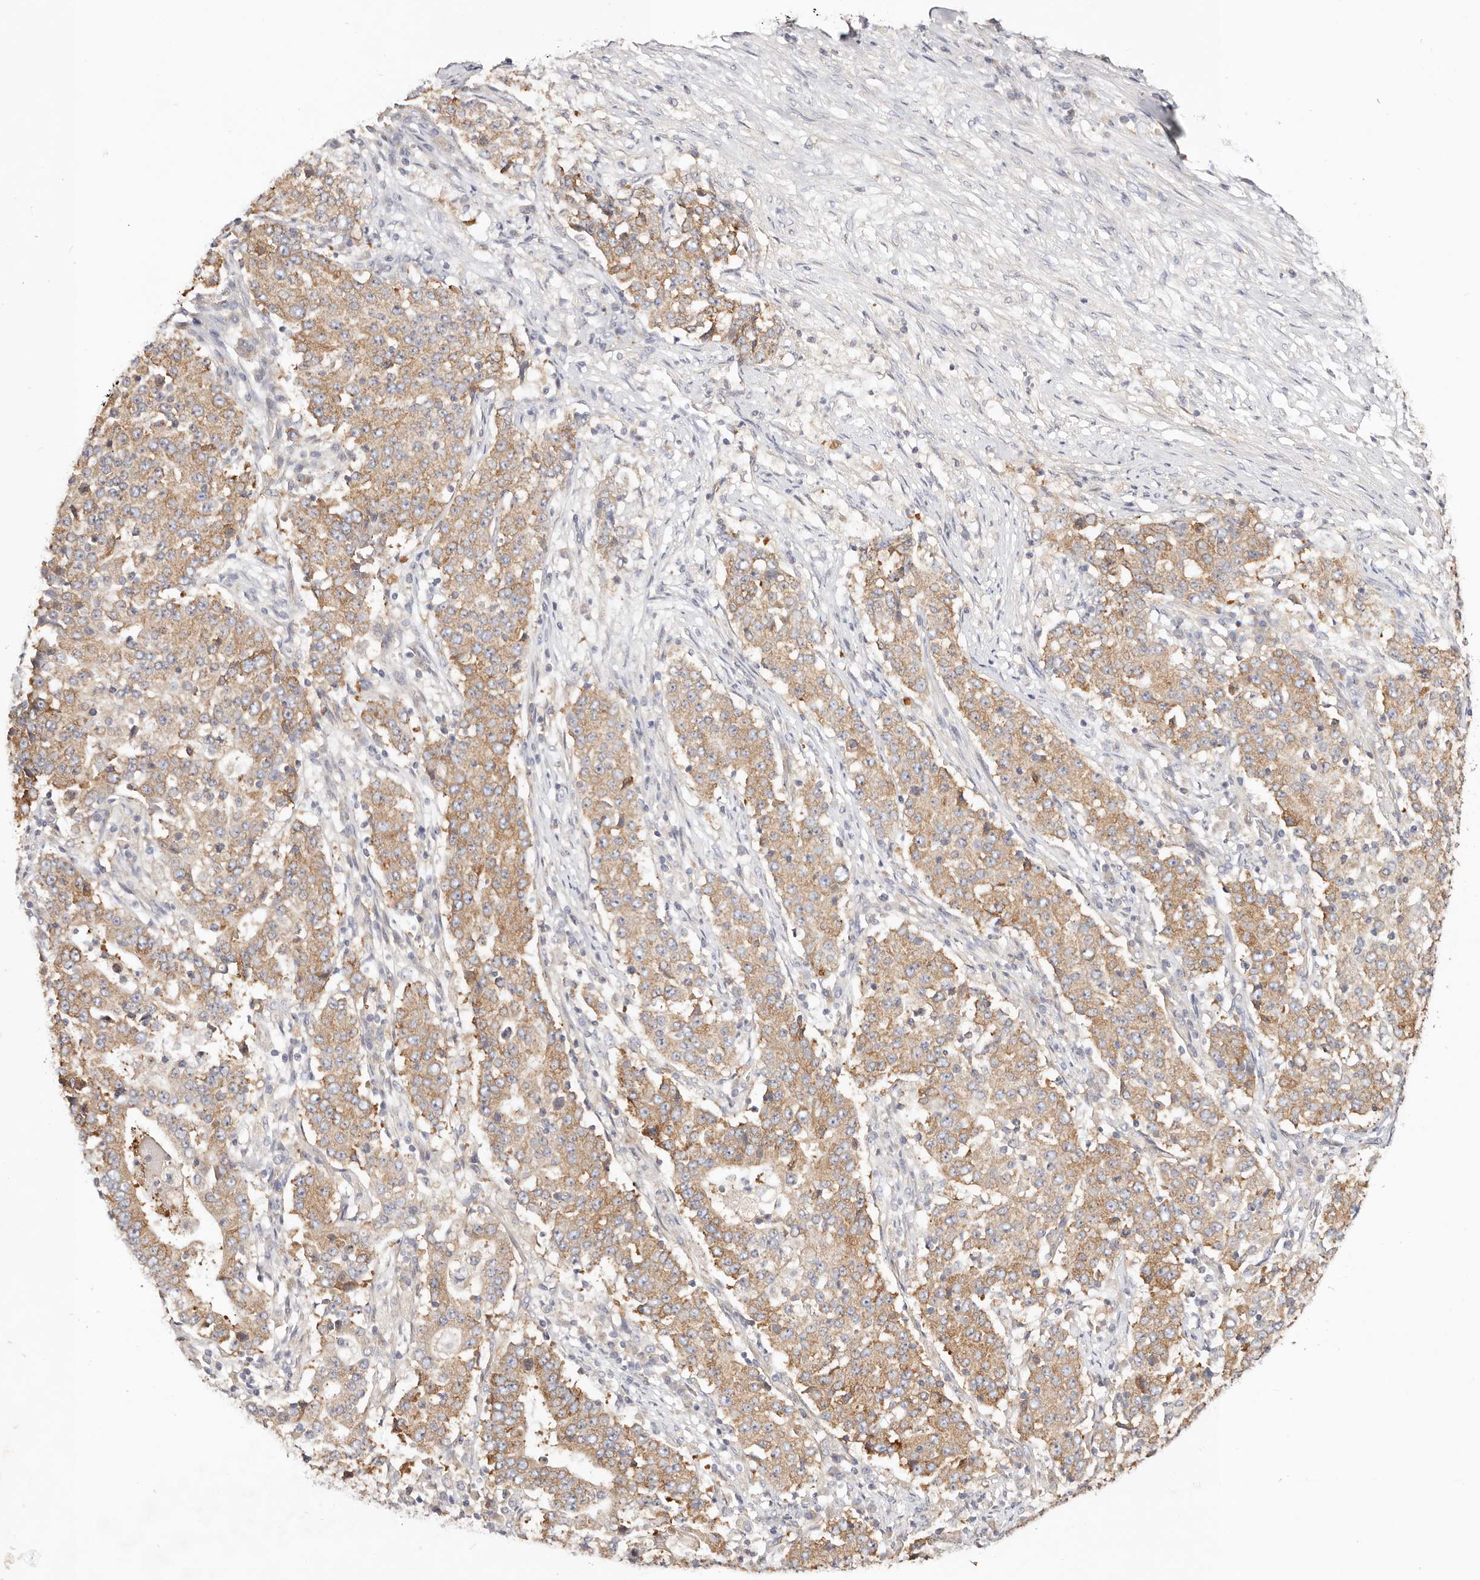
{"staining": {"intensity": "moderate", "quantity": ">75%", "location": "cytoplasmic/membranous"}, "tissue": "stomach cancer", "cell_type": "Tumor cells", "image_type": "cancer", "snomed": [{"axis": "morphology", "description": "Adenocarcinoma, NOS"}, {"axis": "topography", "description": "Stomach"}], "caption": "IHC photomicrograph of neoplastic tissue: human stomach cancer stained using immunohistochemistry (IHC) displays medium levels of moderate protein expression localized specifically in the cytoplasmic/membranous of tumor cells, appearing as a cytoplasmic/membranous brown color.", "gene": "GNA13", "patient": {"sex": "male", "age": 59}}